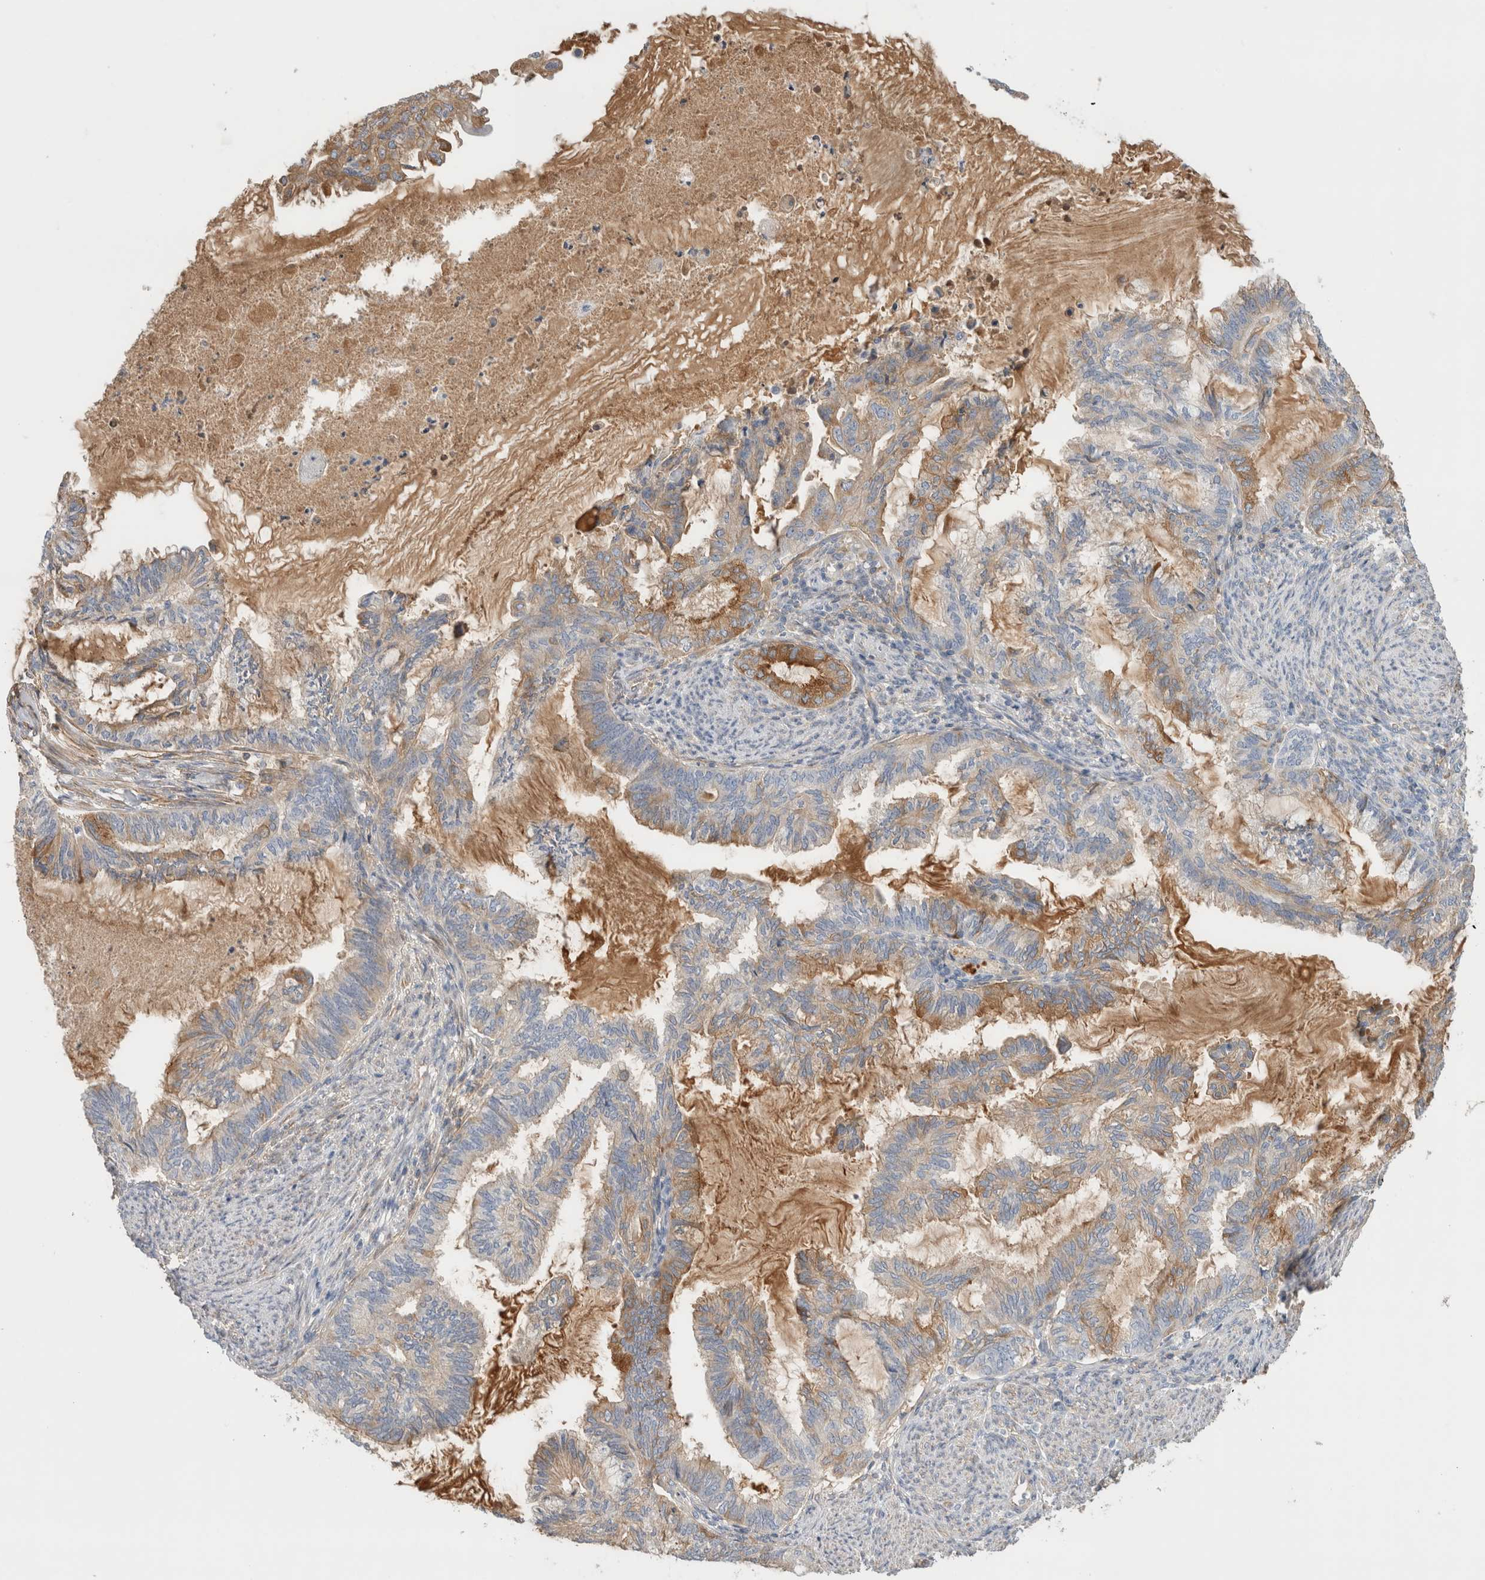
{"staining": {"intensity": "moderate", "quantity": "<25%", "location": "cytoplasmic/membranous"}, "tissue": "endometrial cancer", "cell_type": "Tumor cells", "image_type": "cancer", "snomed": [{"axis": "morphology", "description": "Adenocarcinoma, NOS"}, {"axis": "topography", "description": "Endometrium"}], "caption": "This histopathology image reveals endometrial adenocarcinoma stained with immunohistochemistry (IHC) to label a protein in brown. The cytoplasmic/membranous of tumor cells show moderate positivity for the protein. Nuclei are counter-stained blue.", "gene": "CFI", "patient": {"sex": "female", "age": 86}}